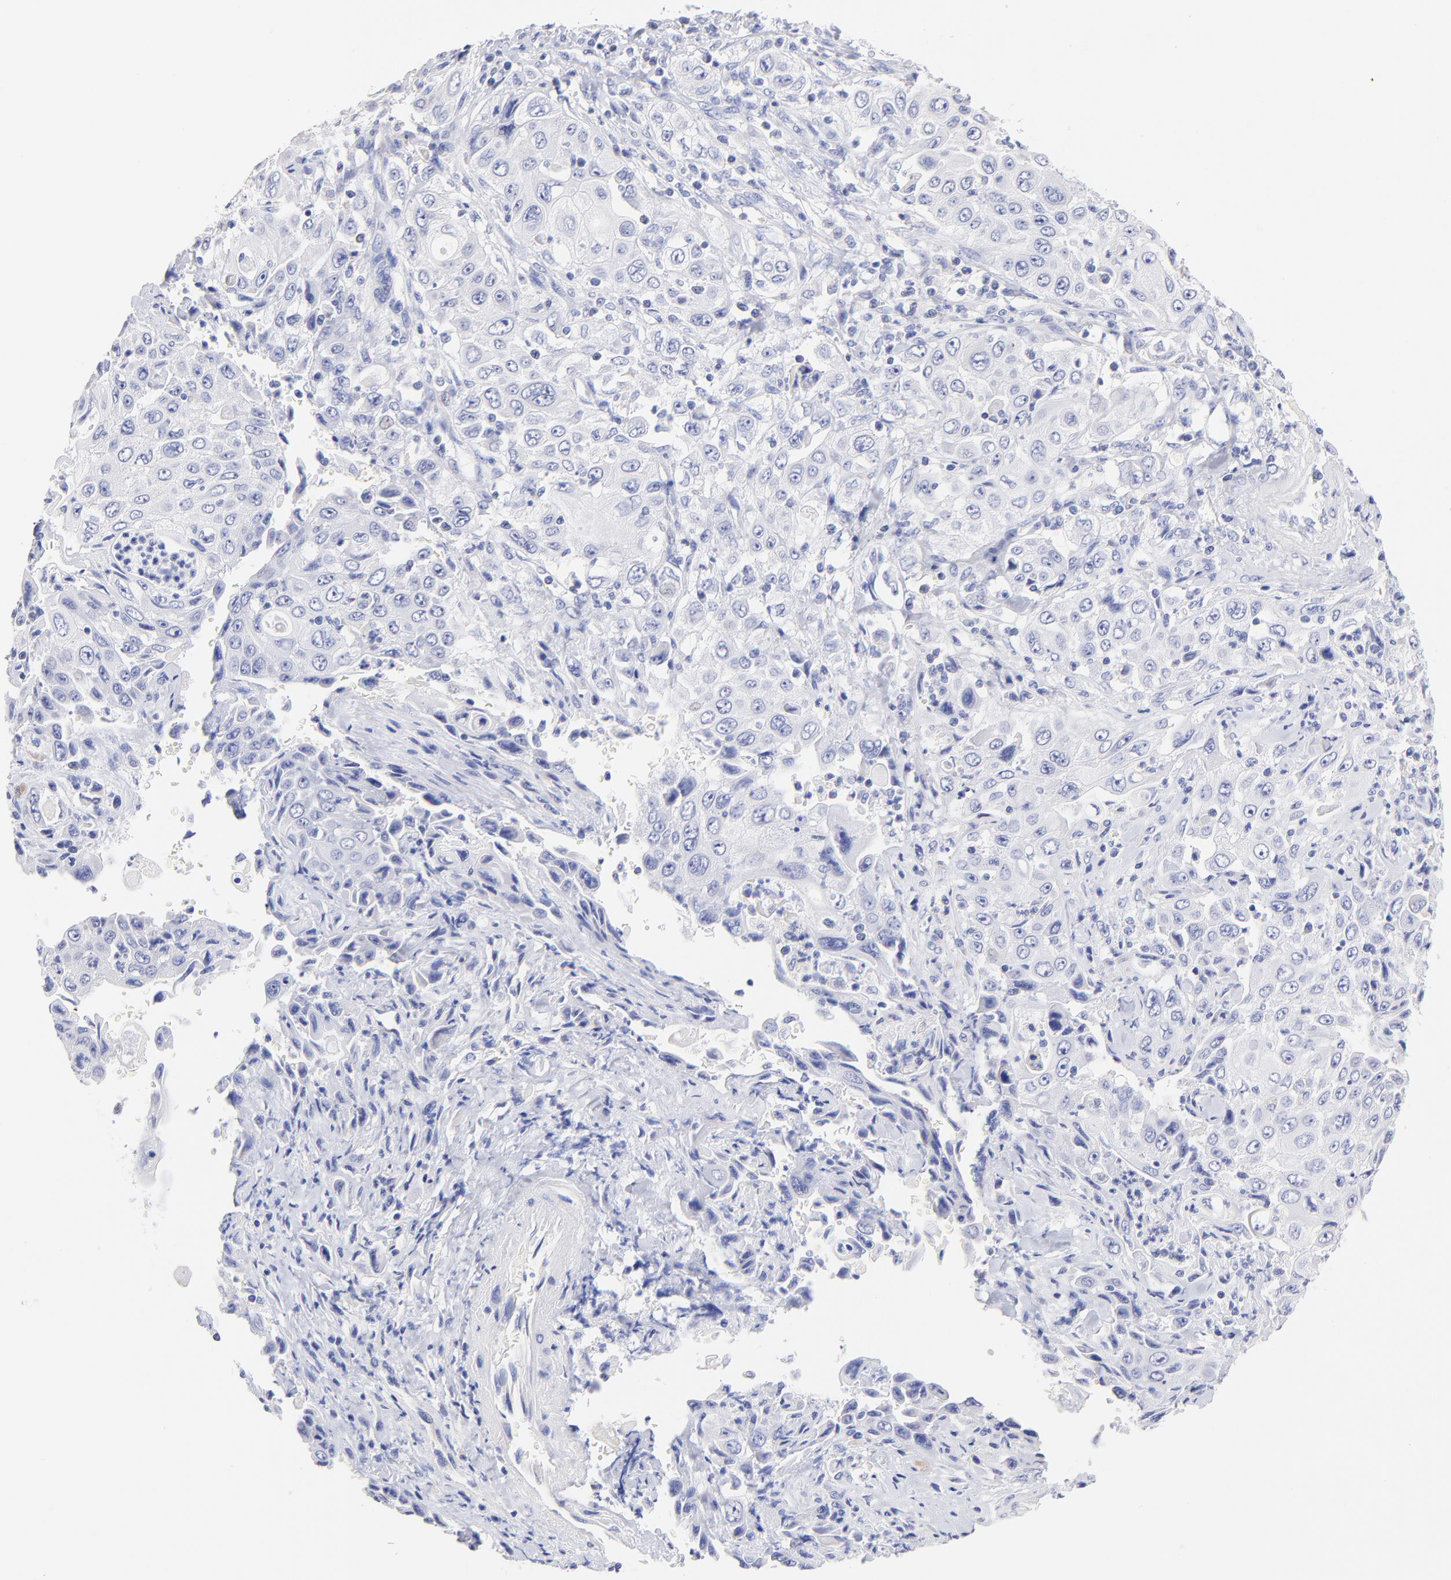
{"staining": {"intensity": "negative", "quantity": "none", "location": "none"}, "tissue": "pancreatic cancer", "cell_type": "Tumor cells", "image_type": "cancer", "snomed": [{"axis": "morphology", "description": "Adenocarcinoma, NOS"}, {"axis": "topography", "description": "Pancreas"}], "caption": "High power microscopy histopathology image of an immunohistochemistry image of pancreatic adenocarcinoma, revealing no significant expression in tumor cells.", "gene": "CFAP57", "patient": {"sex": "male", "age": 70}}